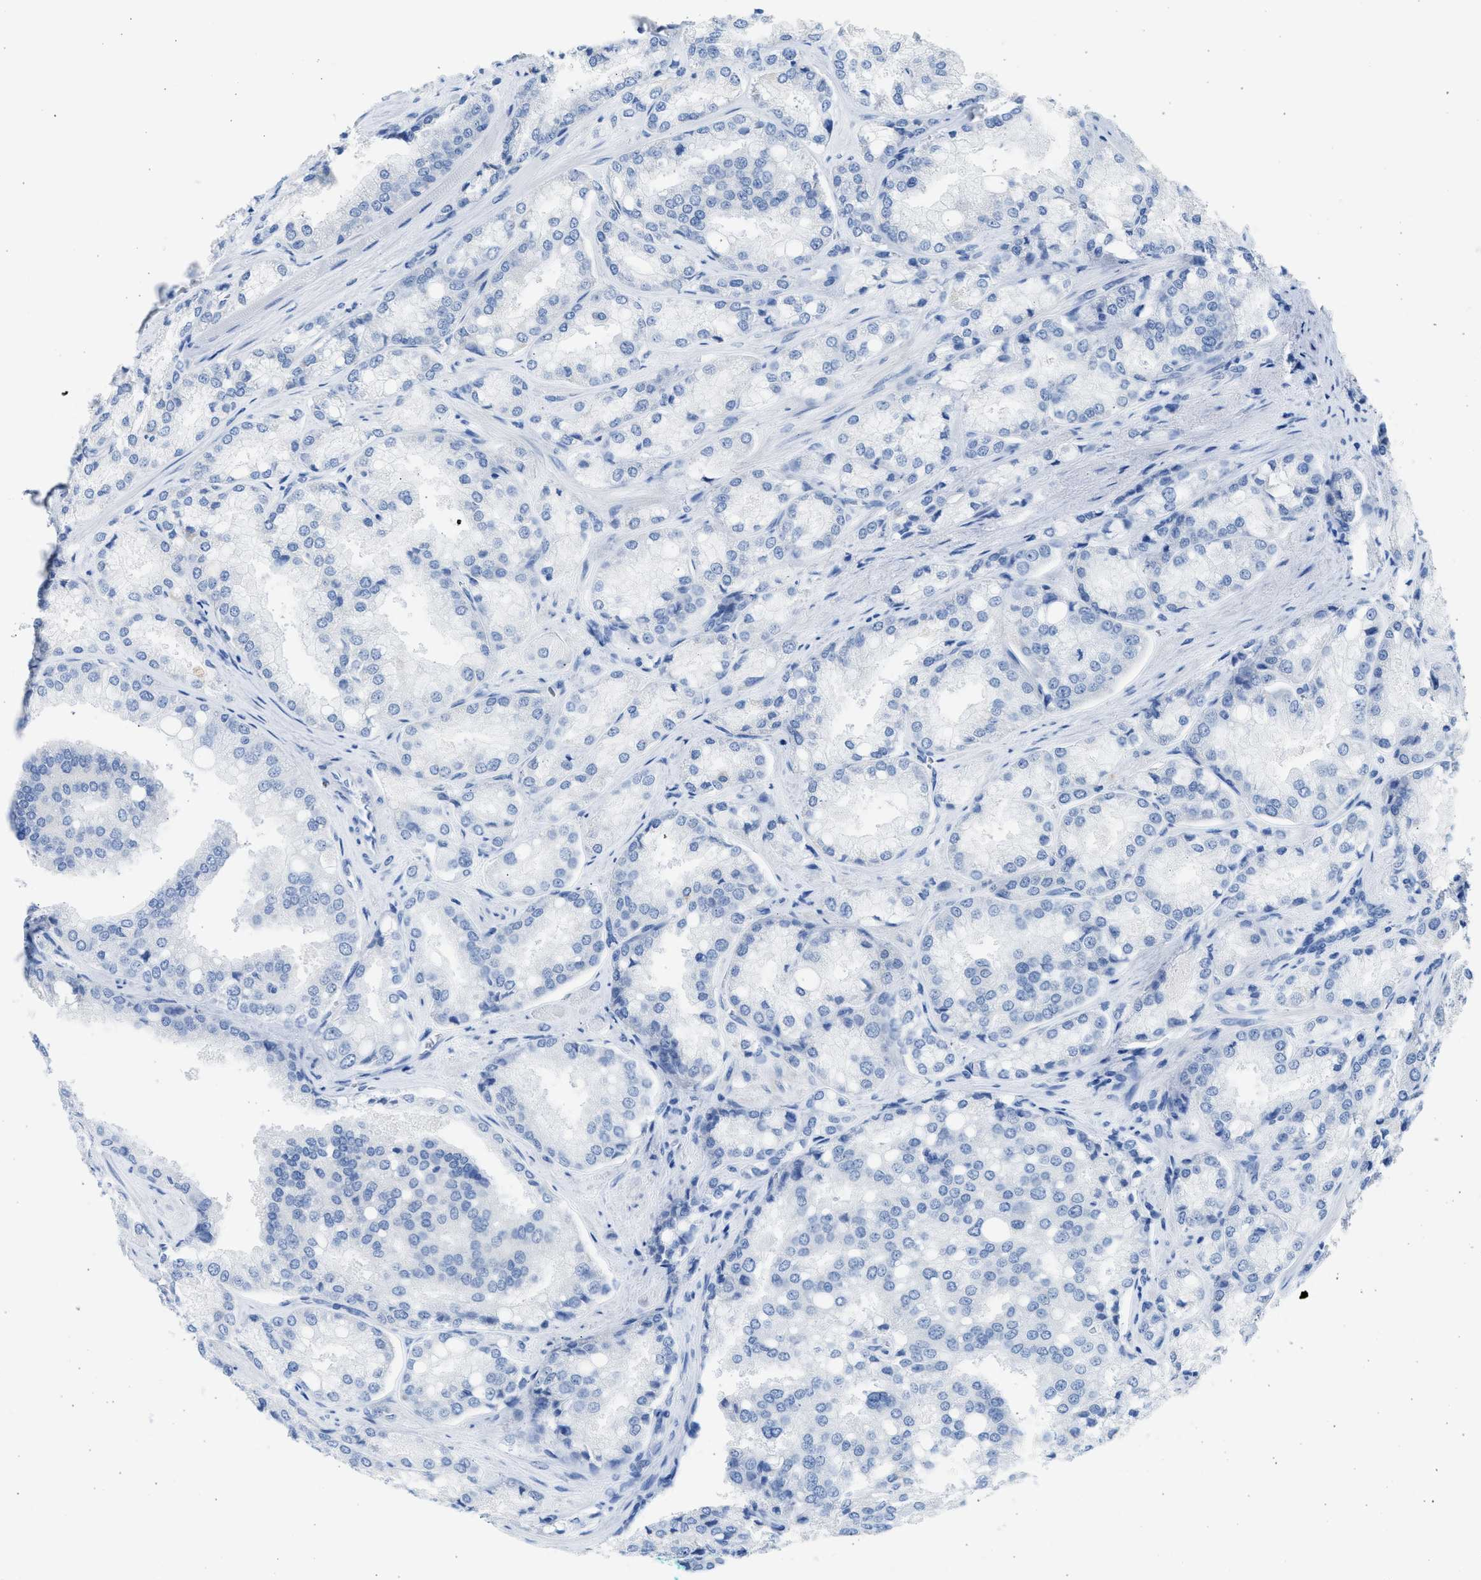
{"staining": {"intensity": "negative", "quantity": "none", "location": "none"}, "tissue": "prostate cancer", "cell_type": "Tumor cells", "image_type": "cancer", "snomed": [{"axis": "morphology", "description": "Adenocarcinoma, High grade"}, {"axis": "topography", "description": "Prostate"}], "caption": "An immunohistochemistry micrograph of prostate cancer is shown. There is no staining in tumor cells of prostate cancer.", "gene": "SPATA3", "patient": {"sex": "male", "age": 50}}